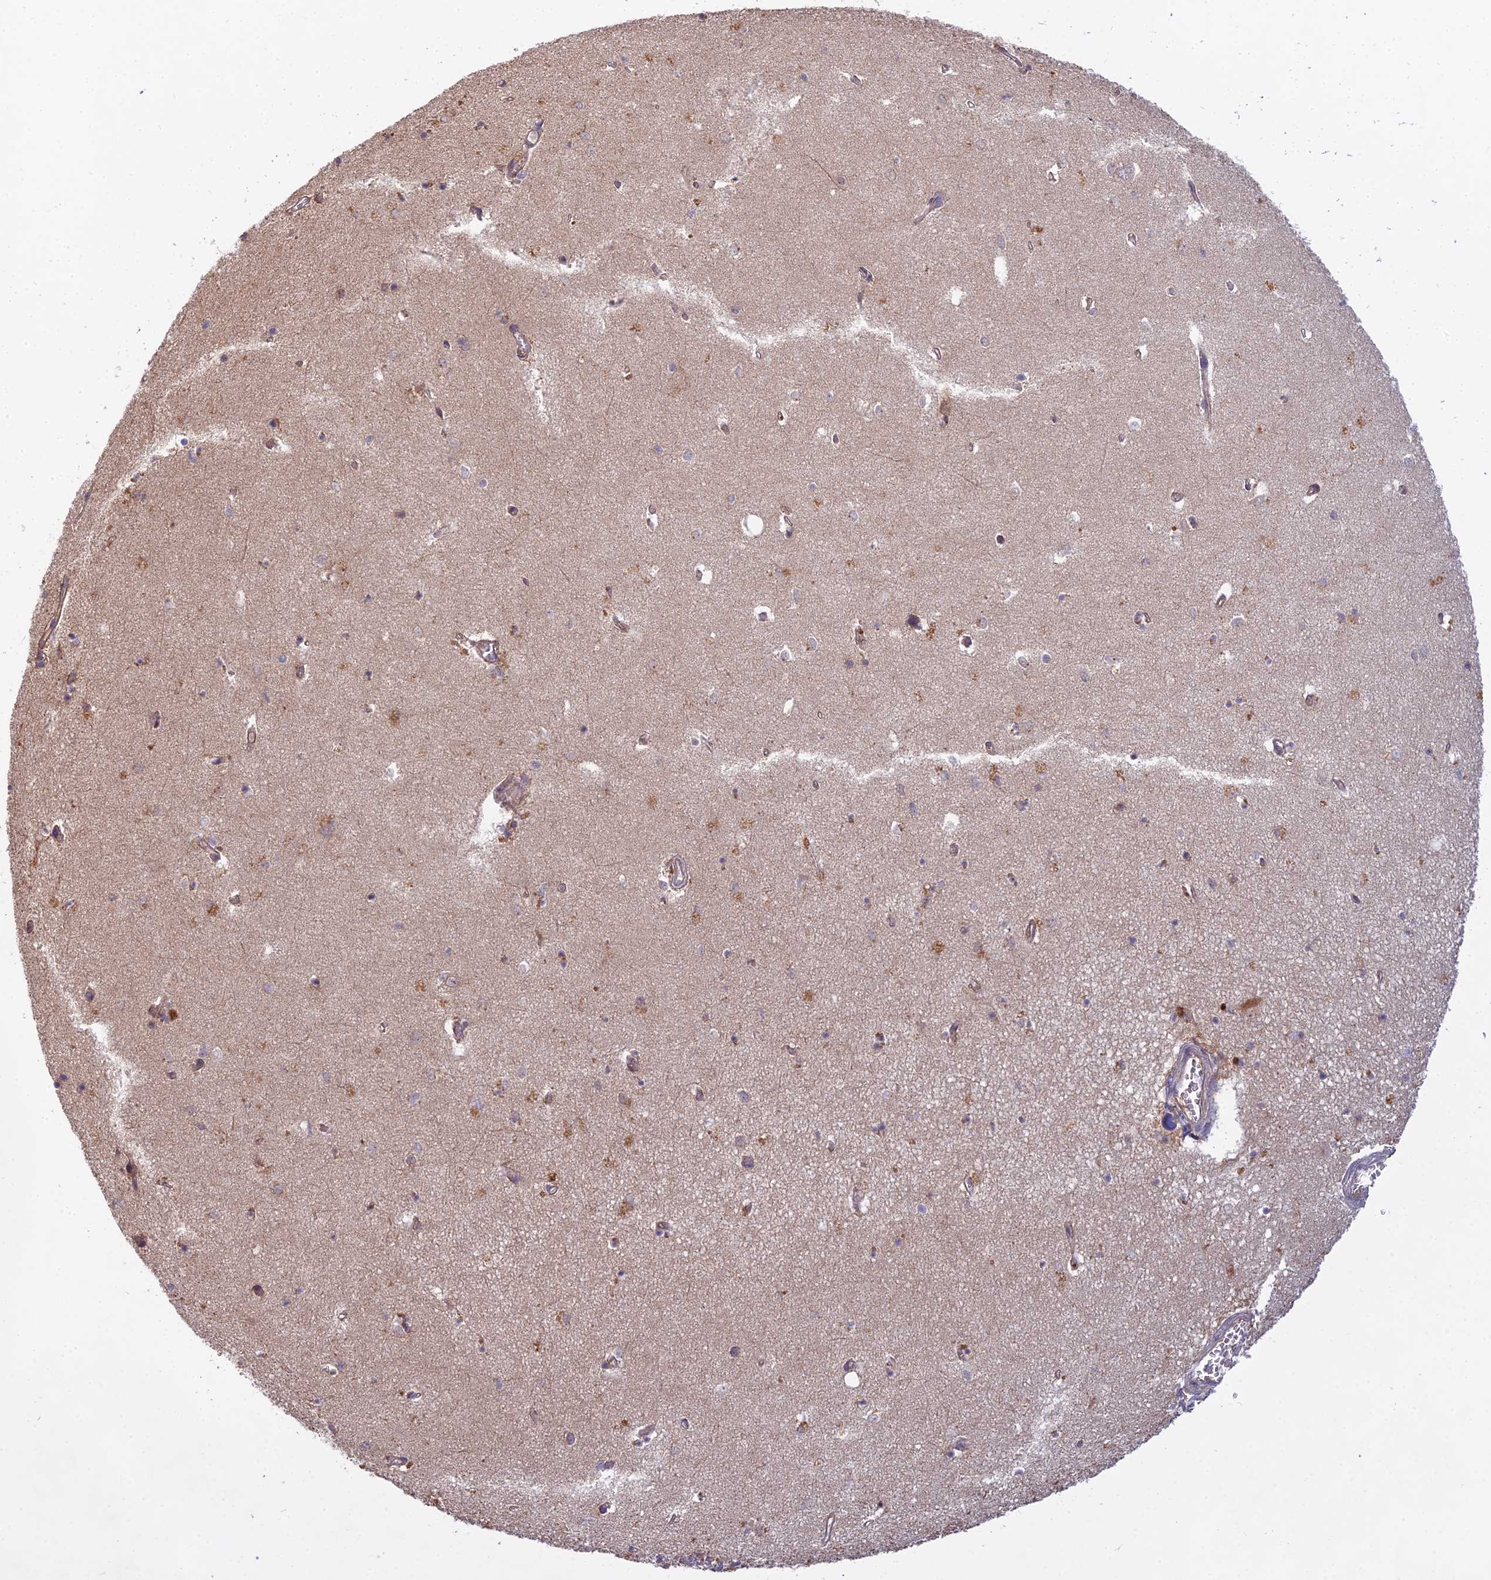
{"staining": {"intensity": "weak", "quantity": "25%-75%", "location": "cytoplasmic/membranous"}, "tissue": "hippocampus", "cell_type": "Glial cells", "image_type": "normal", "snomed": [{"axis": "morphology", "description": "Normal tissue, NOS"}, {"axis": "topography", "description": "Hippocampus"}], "caption": "Protein expression analysis of unremarkable hippocampus exhibits weak cytoplasmic/membranous staining in about 25%-75% of glial cells. The staining was performed using DAB, with brown indicating positive protein expression. Nuclei are stained blue with hematoxylin.", "gene": "CCDC167", "patient": {"sex": "female", "age": 64}}